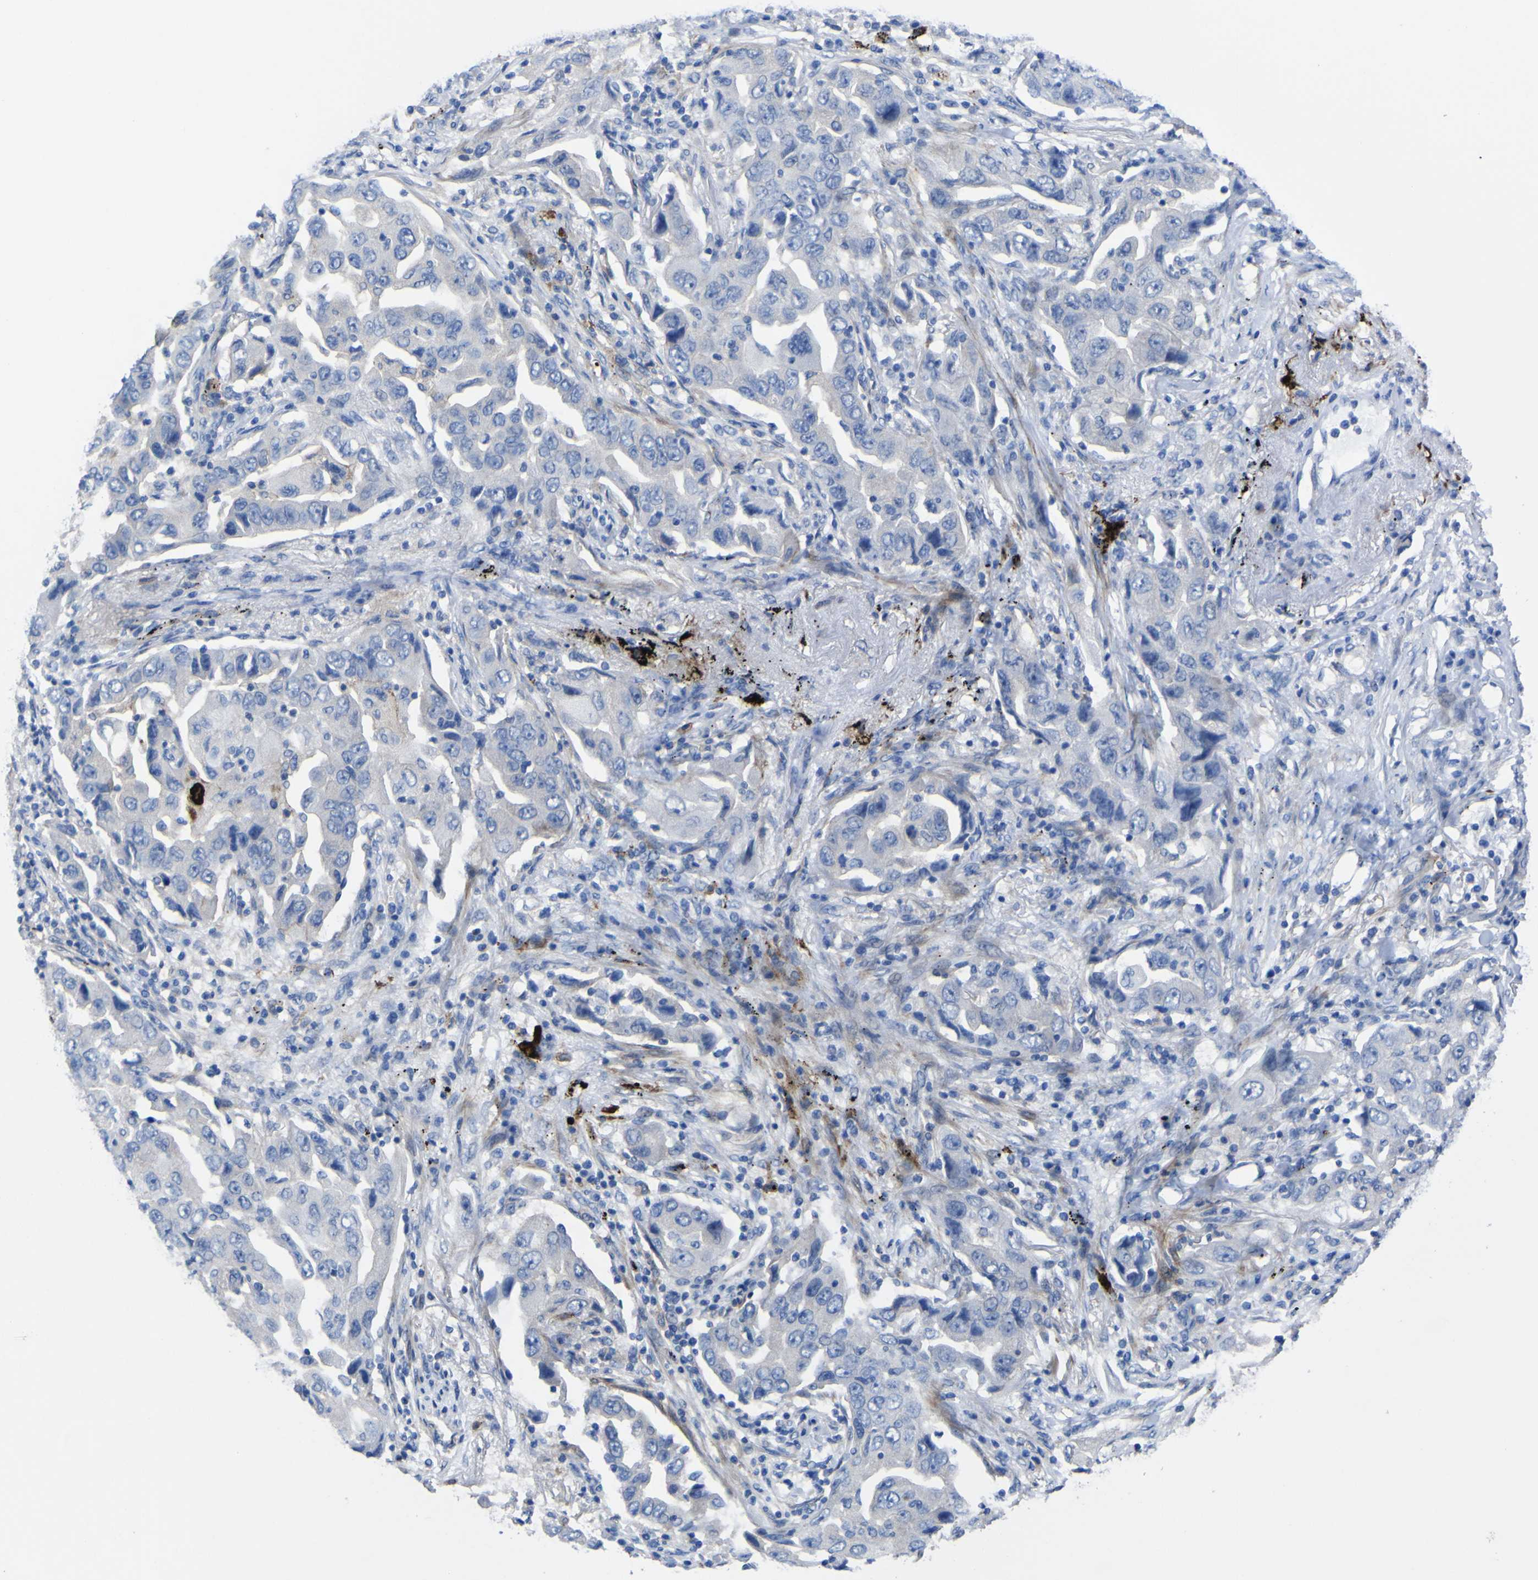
{"staining": {"intensity": "negative", "quantity": "none", "location": "none"}, "tissue": "lung cancer", "cell_type": "Tumor cells", "image_type": "cancer", "snomed": [{"axis": "morphology", "description": "Adenocarcinoma, NOS"}, {"axis": "topography", "description": "Lung"}], "caption": "An immunohistochemistry image of adenocarcinoma (lung) is shown. There is no staining in tumor cells of adenocarcinoma (lung). (Immunohistochemistry (ihc), brightfield microscopy, high magnification).", "gene": "AGO4", "patient": {"sex": "female", "age": 65}}